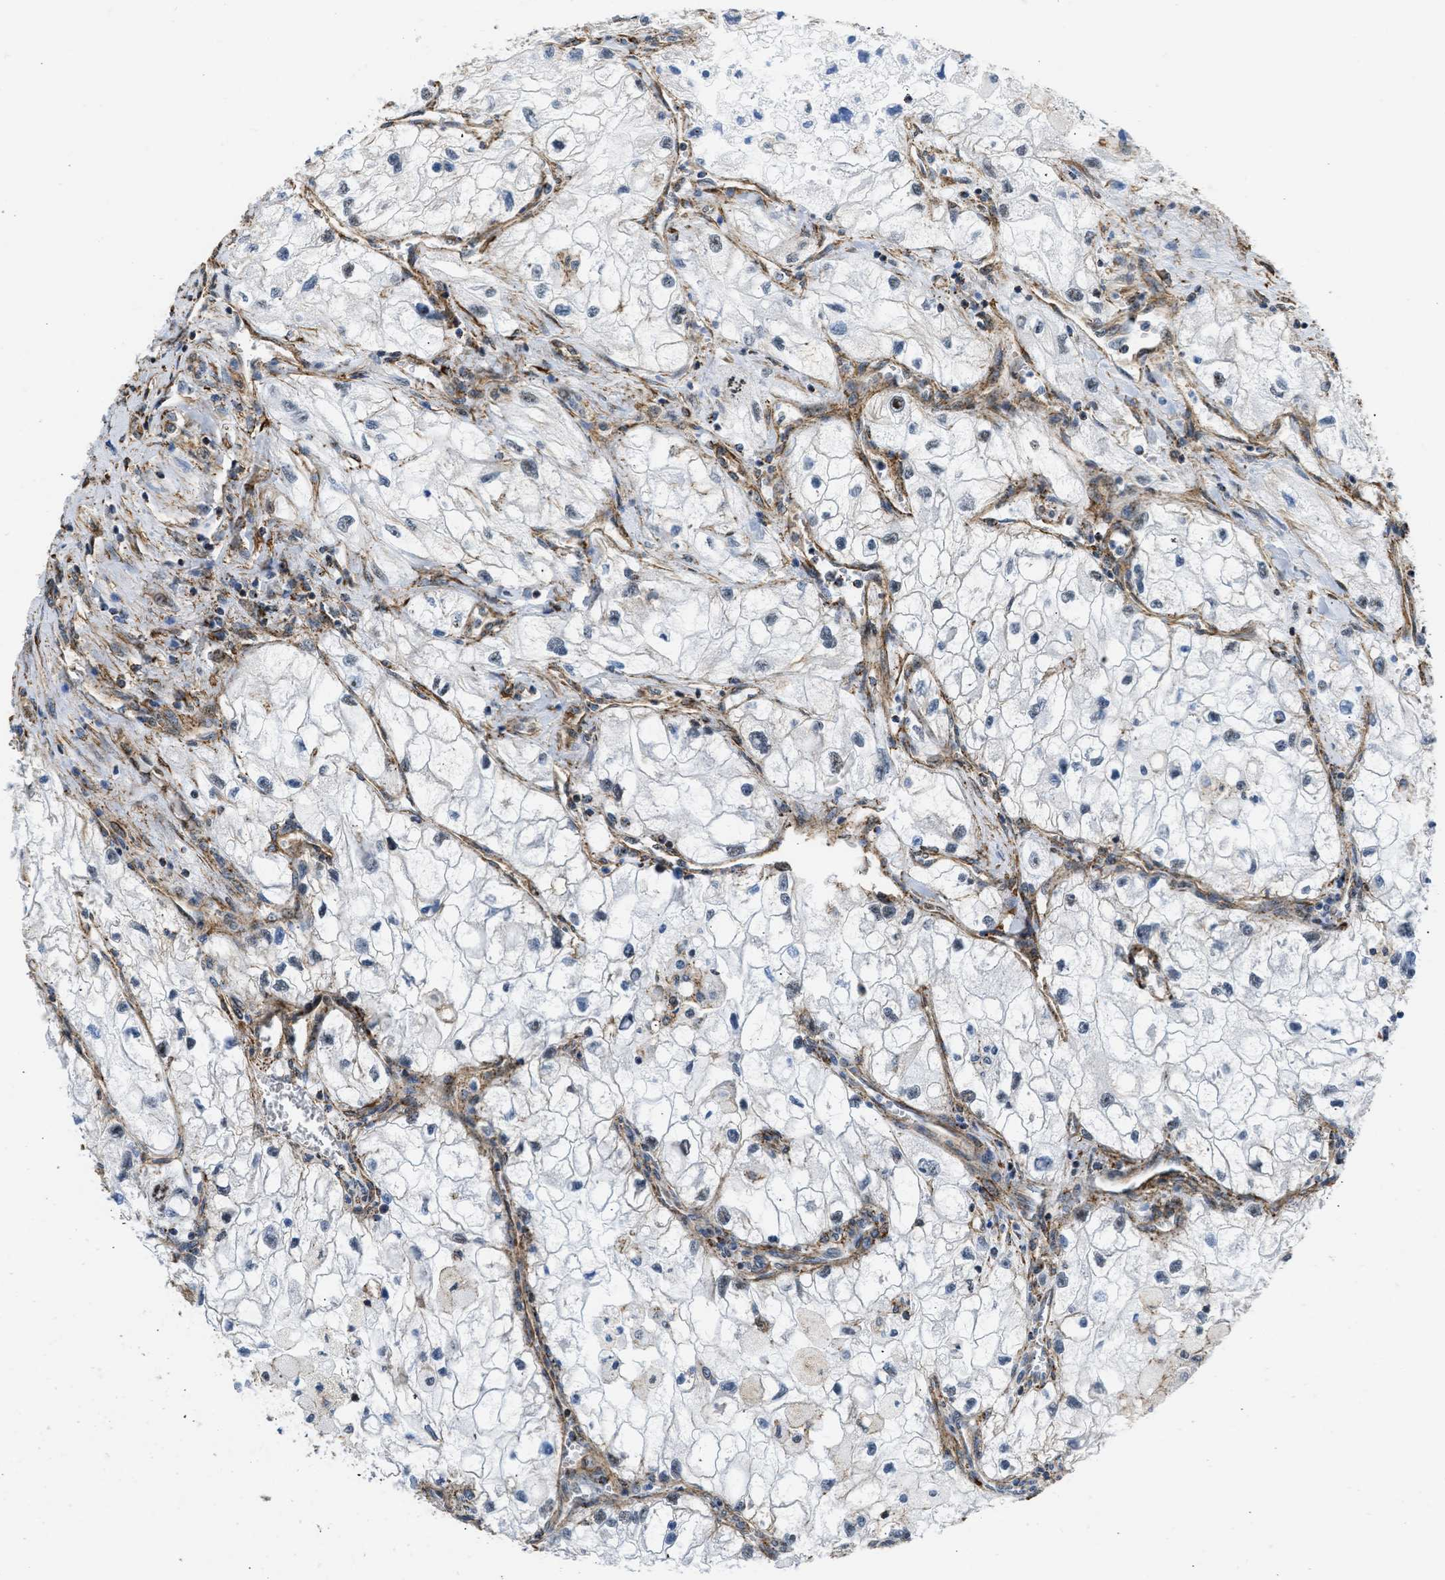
{"staining": {"intensity": "negative", "quantity": "none", "location": "none"}, "tissue": "renal cancer", "cell_type": "Tumor cells", "image_type": "cancer", "snomed": [{"axis": "morphology", "description": "Adenocarcinoma, NOS"}, {"axis": "topography", "description": "Kidney"}], "caption": "Tumor cells are negative for protein expression in human renal adenocarcinoma. (Brightfield microscopy of DAB immunohistochemistry at high magnification).", "gene": "SEPTIN2", "patient": {"sex": "female", "age": 70}}